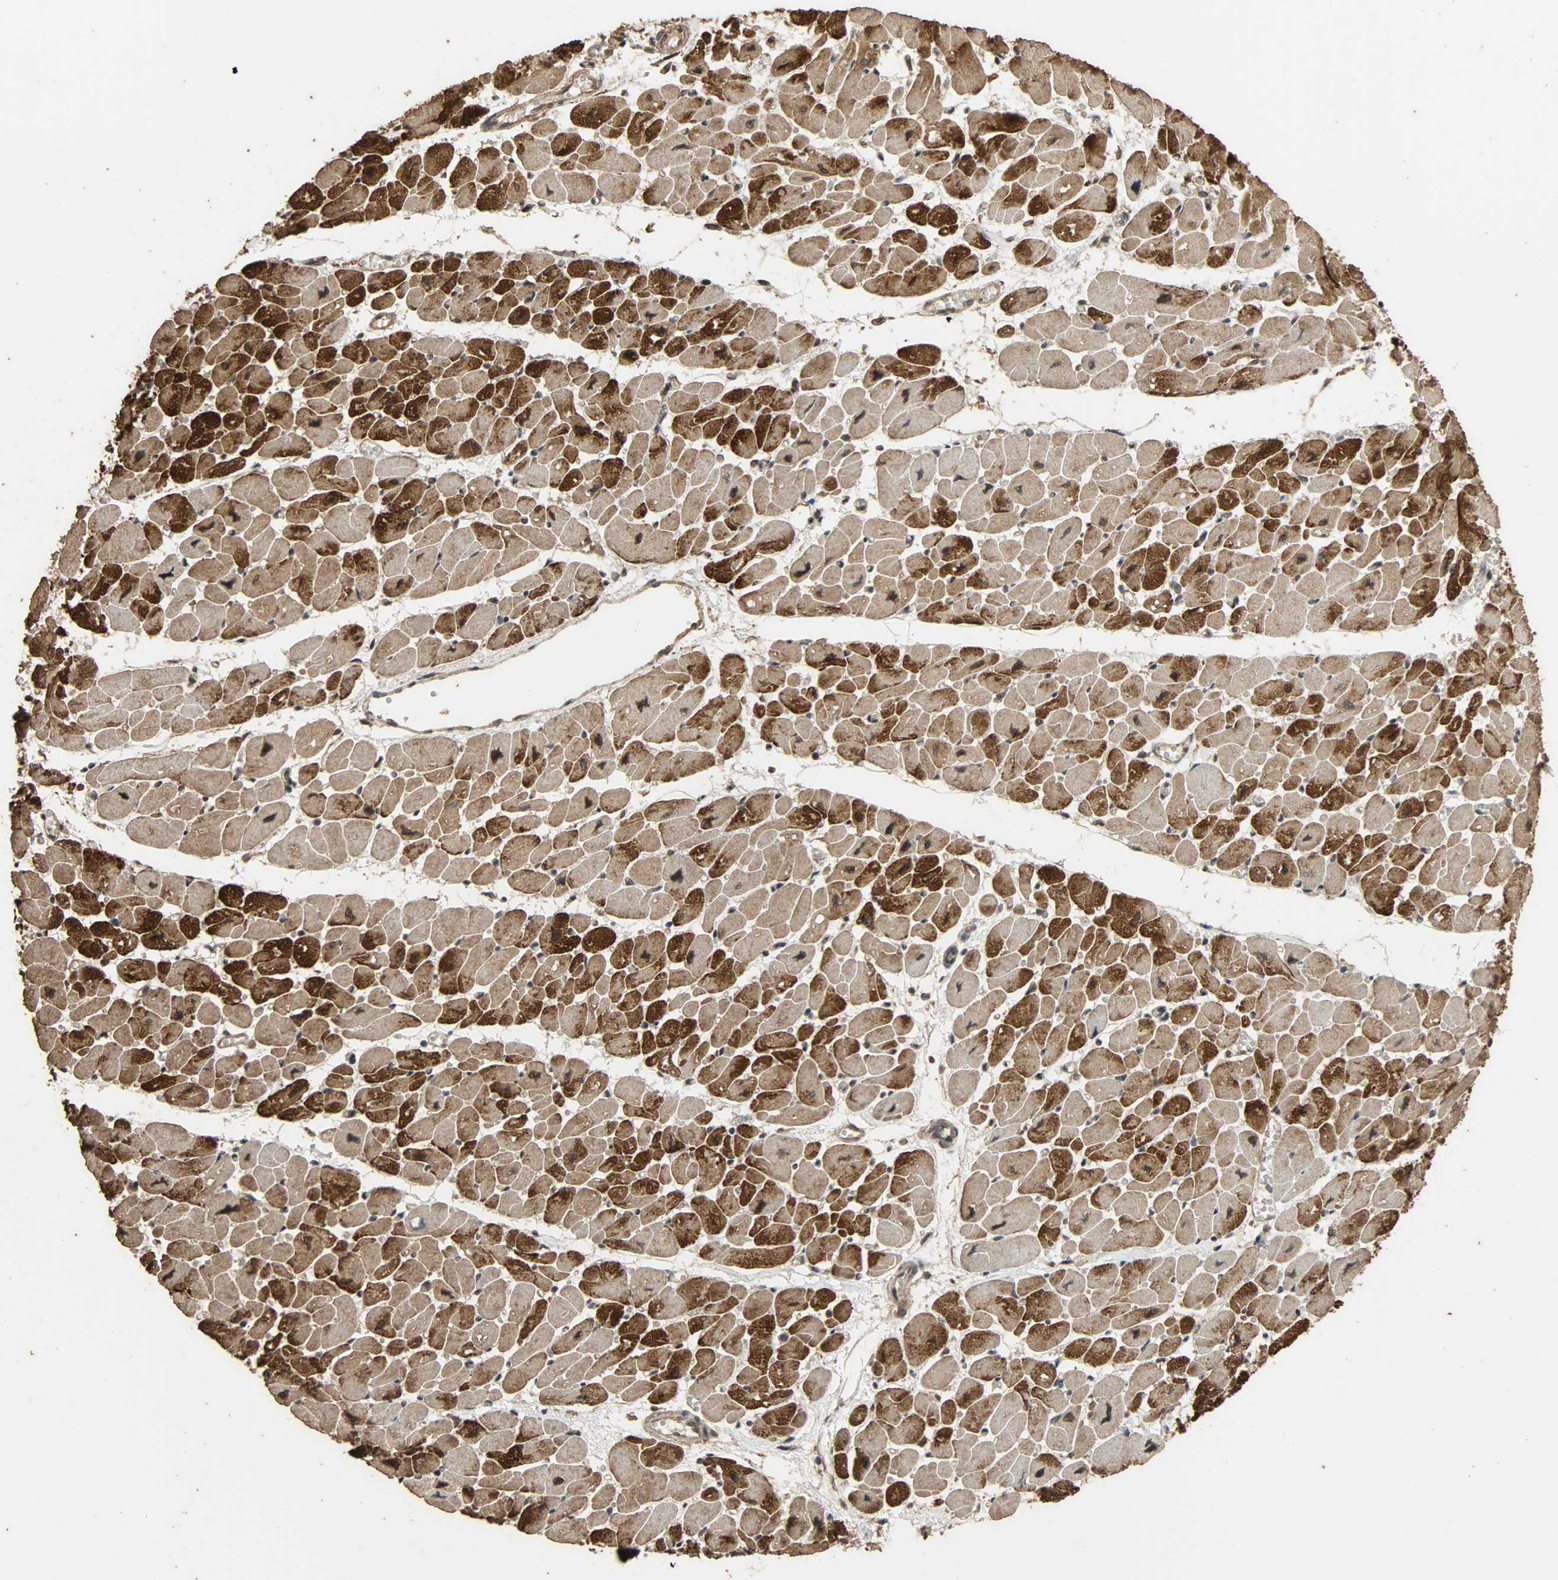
{"staining": {"intensity": "strong", "quantity": ">75%", "location": "cytoplasmic/membranous,nuclear"}, "tissue": "heart muscle", "cell_type": "Cardiomyocytes", "image_type": "normal", "snomed": [{"axis": "morphology", "description": "Normal tissue, NOS"}, {"axis": "topography", "description": "Heart"}], "caption": "Human heart muscle stained for a protein (brown) exhibits strong cytoplasmic/membranous,nuclear positive staining in approximately >75% of cardiomyocytes.", "gene": "CCNT2", "patient": {"sex": "female", "age": 54}}